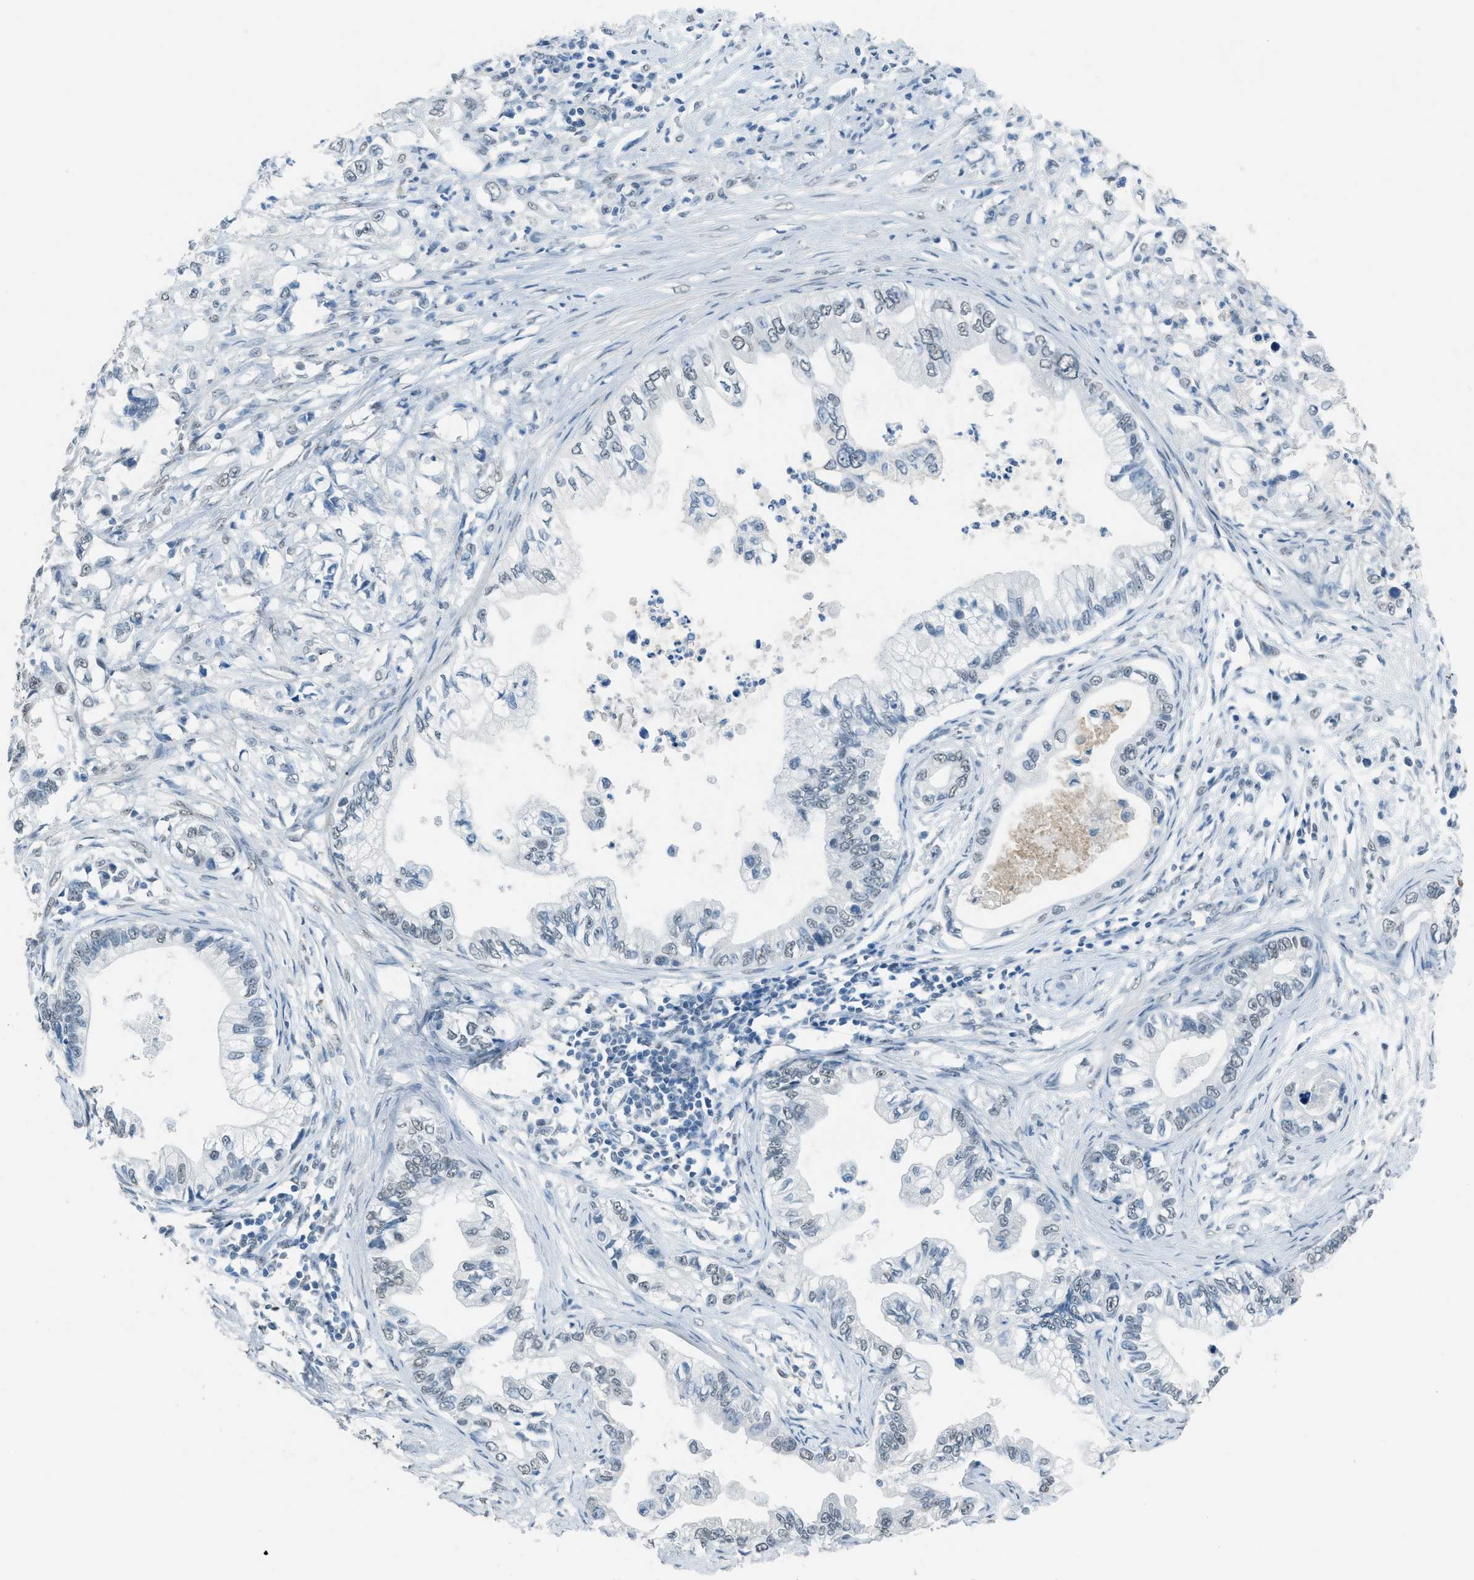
{"staining": {"intensity": "weak", "quantity": "<25%", "location": "nuclear"}, "tissue": "pancreatic cancer", "cell_type": "Tumor cells", "image_type": "cancer", "snomed": [{"axis": "morphology", "description": "Adenocarcinoma, NOS"}, {"axis": "topography", "description": "Pancreas"}], "caption": "Tumor cells are negative for brown protein staining in pancreatic cancer (adenocarcinoma).", "gene": "TTC13", "patient": {"sex": "male", "age": 56}}